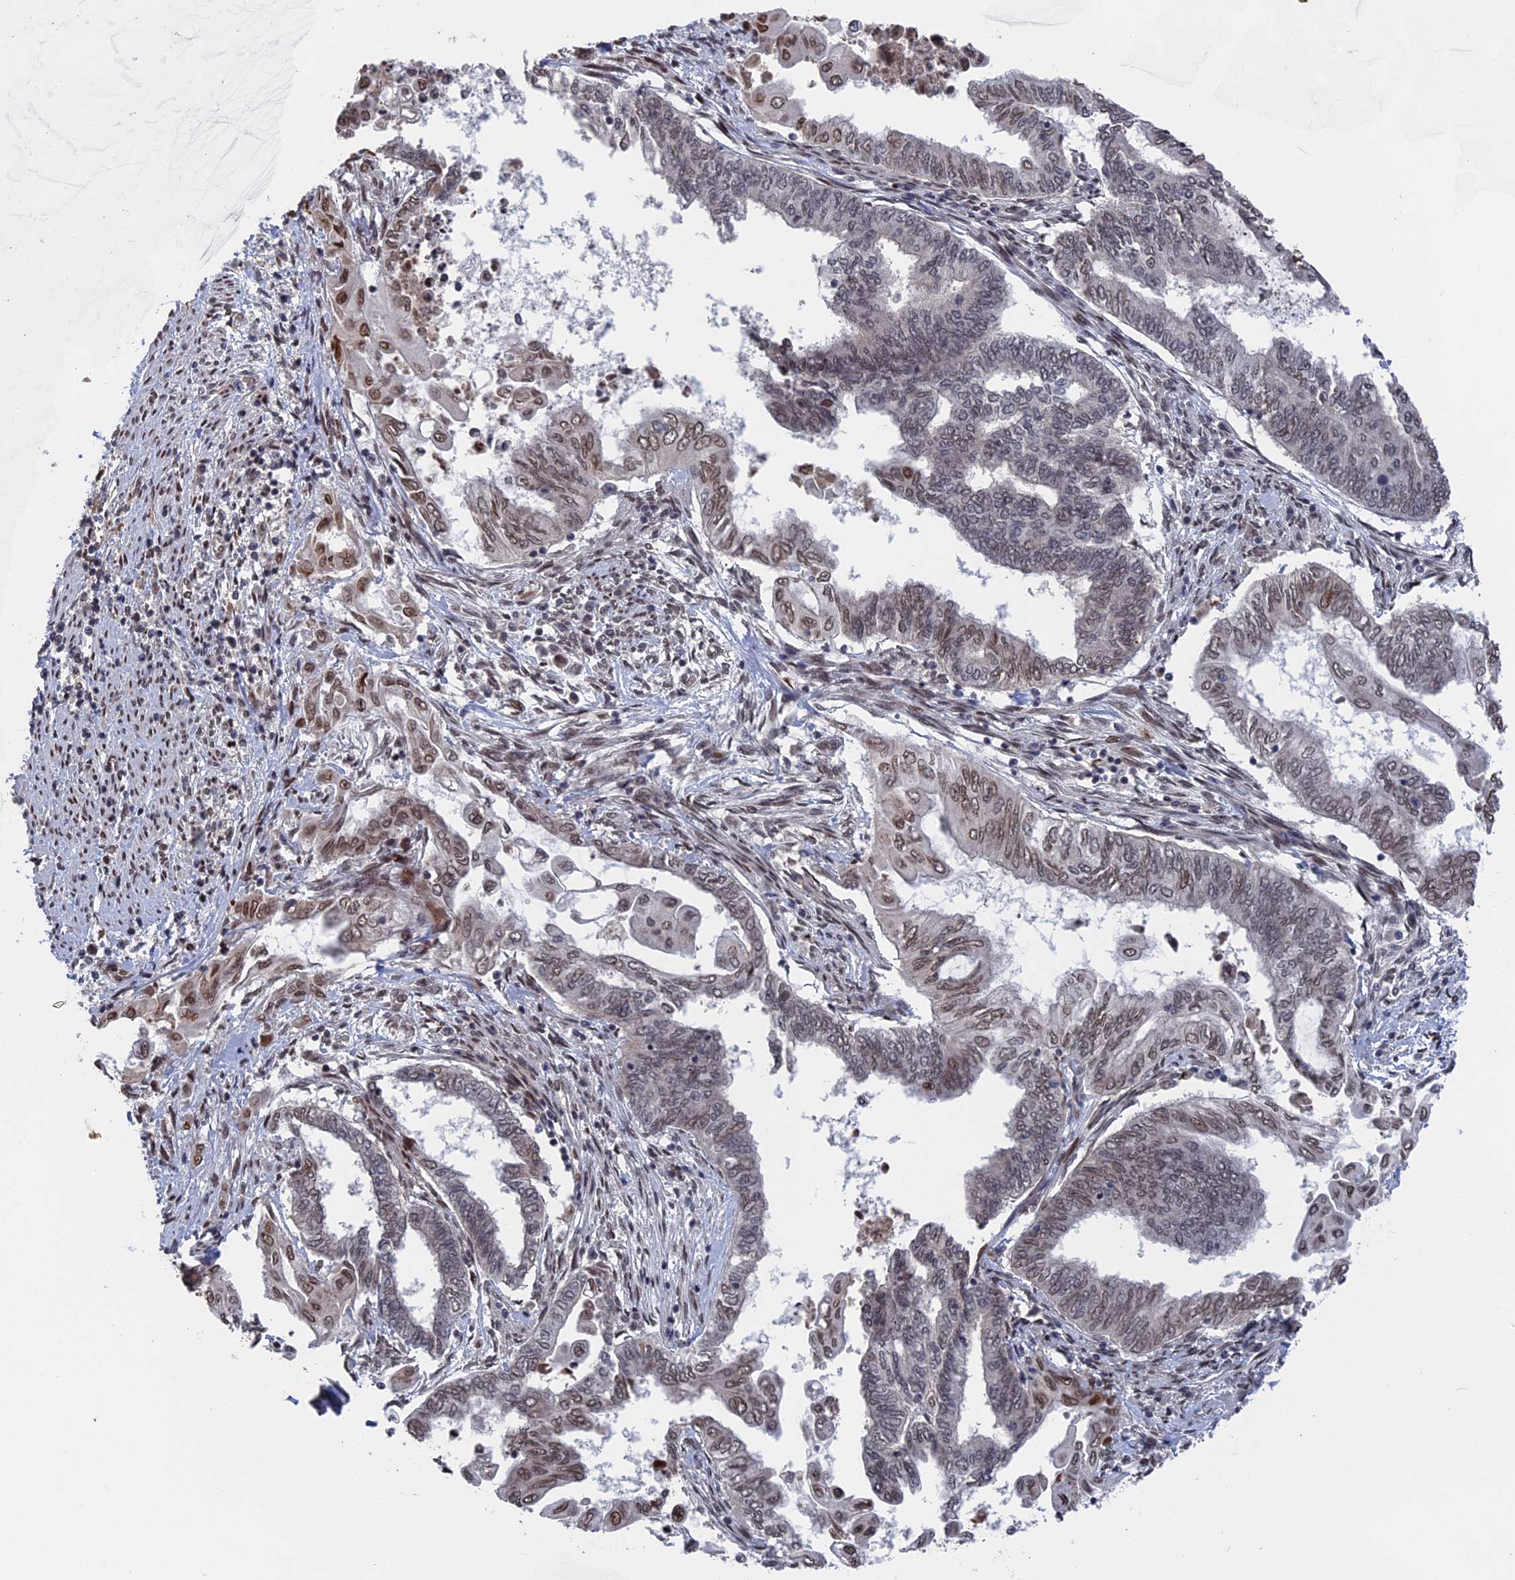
{"staining": {"intensity": "moderate", "quantity": "<25%", "location": "nuclear"}, "tissue": "endometrial cancer", "cell_type": "Tumor cells", "image_type": "cancer", "snomed": [{"axis": "morphology", "description": "Adenocarcinoma, NOS"}, {"axis": "topography", "description": "Uterus"}, {"axis": "topography", "description": "Endometrium"}], "caption": "Immunohistochemistry (DAB (3,3'-diaminobenzidine)) staining of endometrial cancer (adenocarcinoma) demonstrates moderate nuclear protein positivity in about <25% of tumor cells.", "gene": "NR2C2AP", "patient": {"sex": "female", "age": 70}}